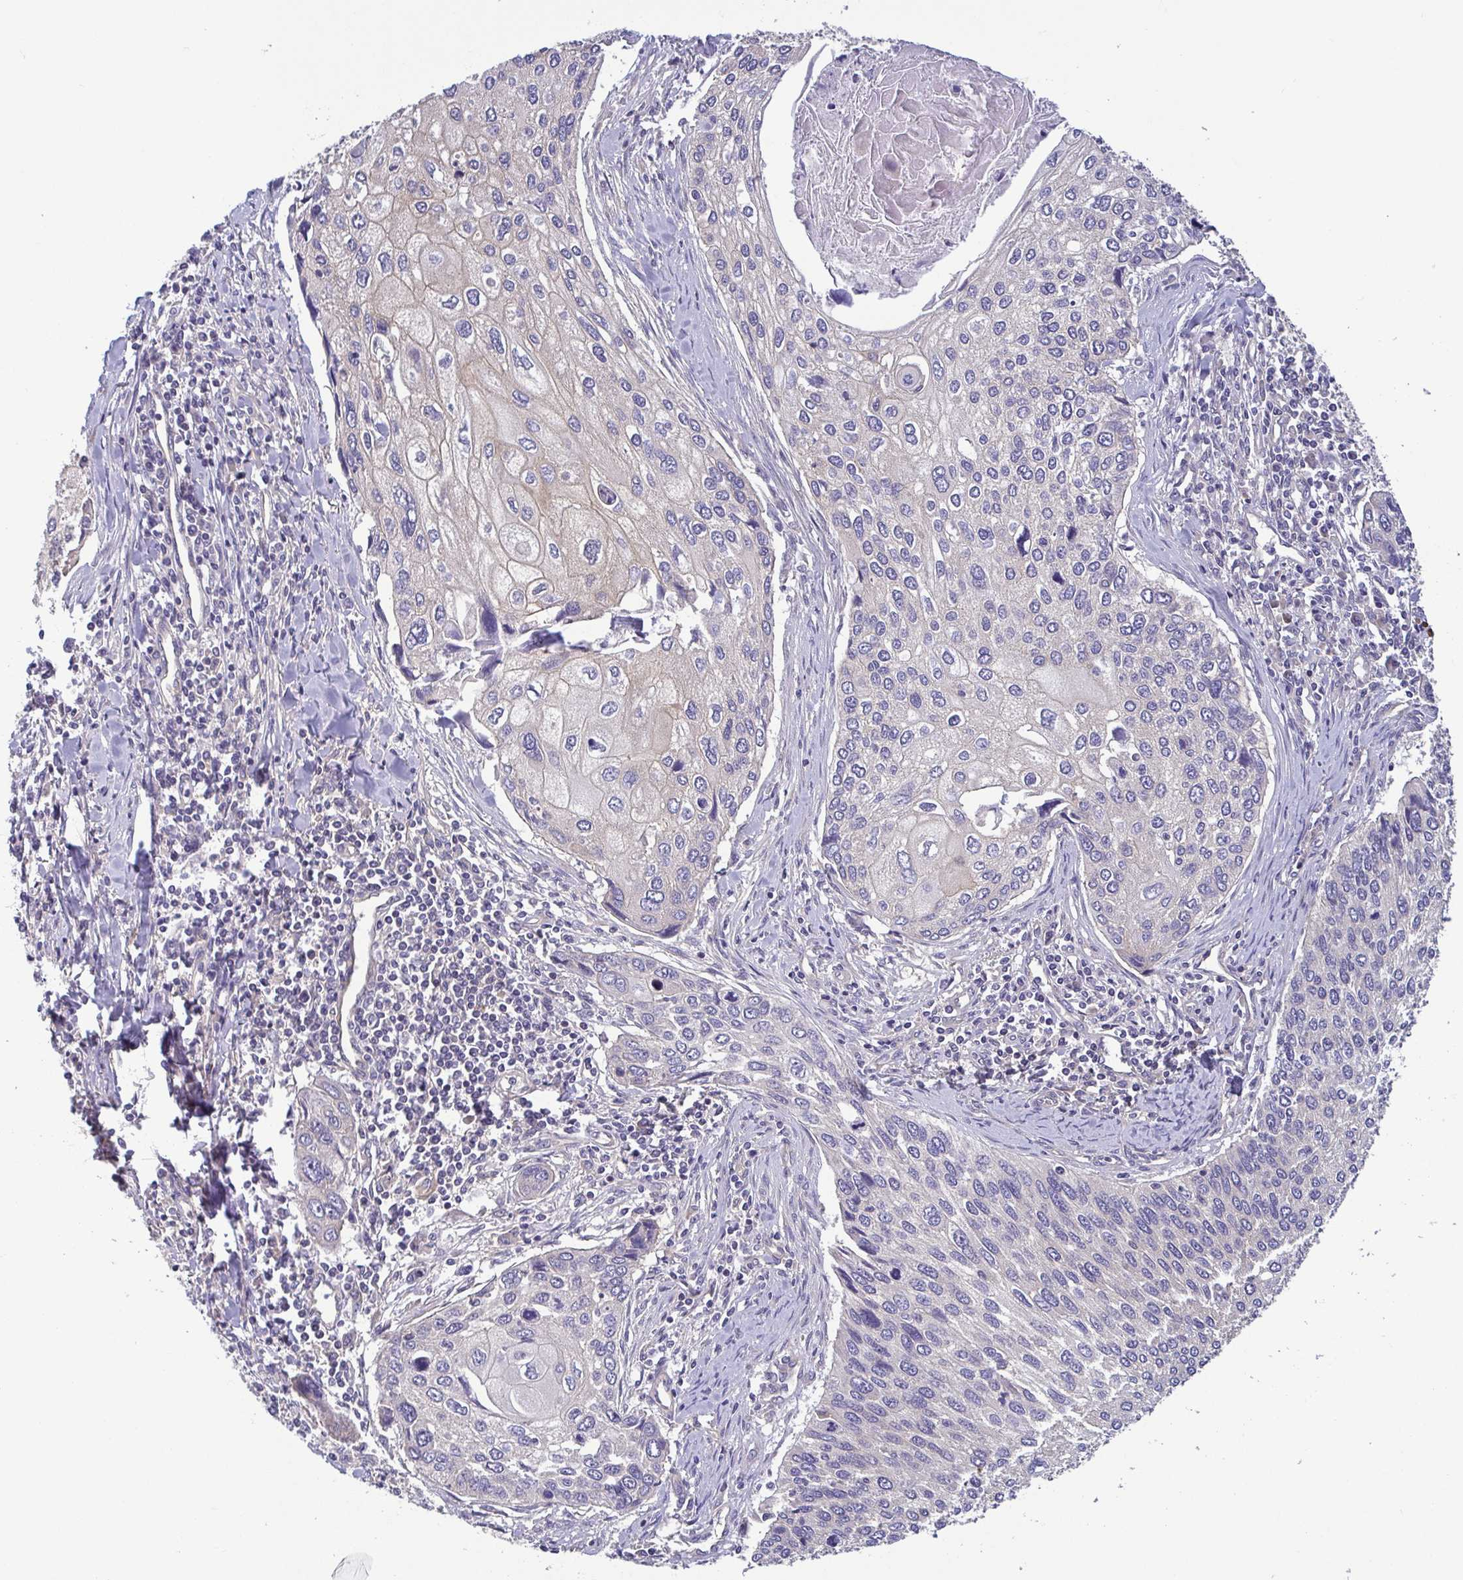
{"staining": {"intensity": "negative", "quantity": "none", "location": "none"}, "tissue": "lung cancer", "cell_type": "Tumor cells", "image_type": "cancer", "snomed": [{"axis": "morphology", "description": "Squamous cell carcinoma, NOS"}, {"axis": "morphology", "description": "Squamous cell carcinoma, metastatic, NOS"}, {"axis": "topography", "description": "Lung"}], "caption": "Tumor cells show no significant protein expression in lung cancer.", "gene": "LMF2", "patient": {"sex": "male", "age": 63}}